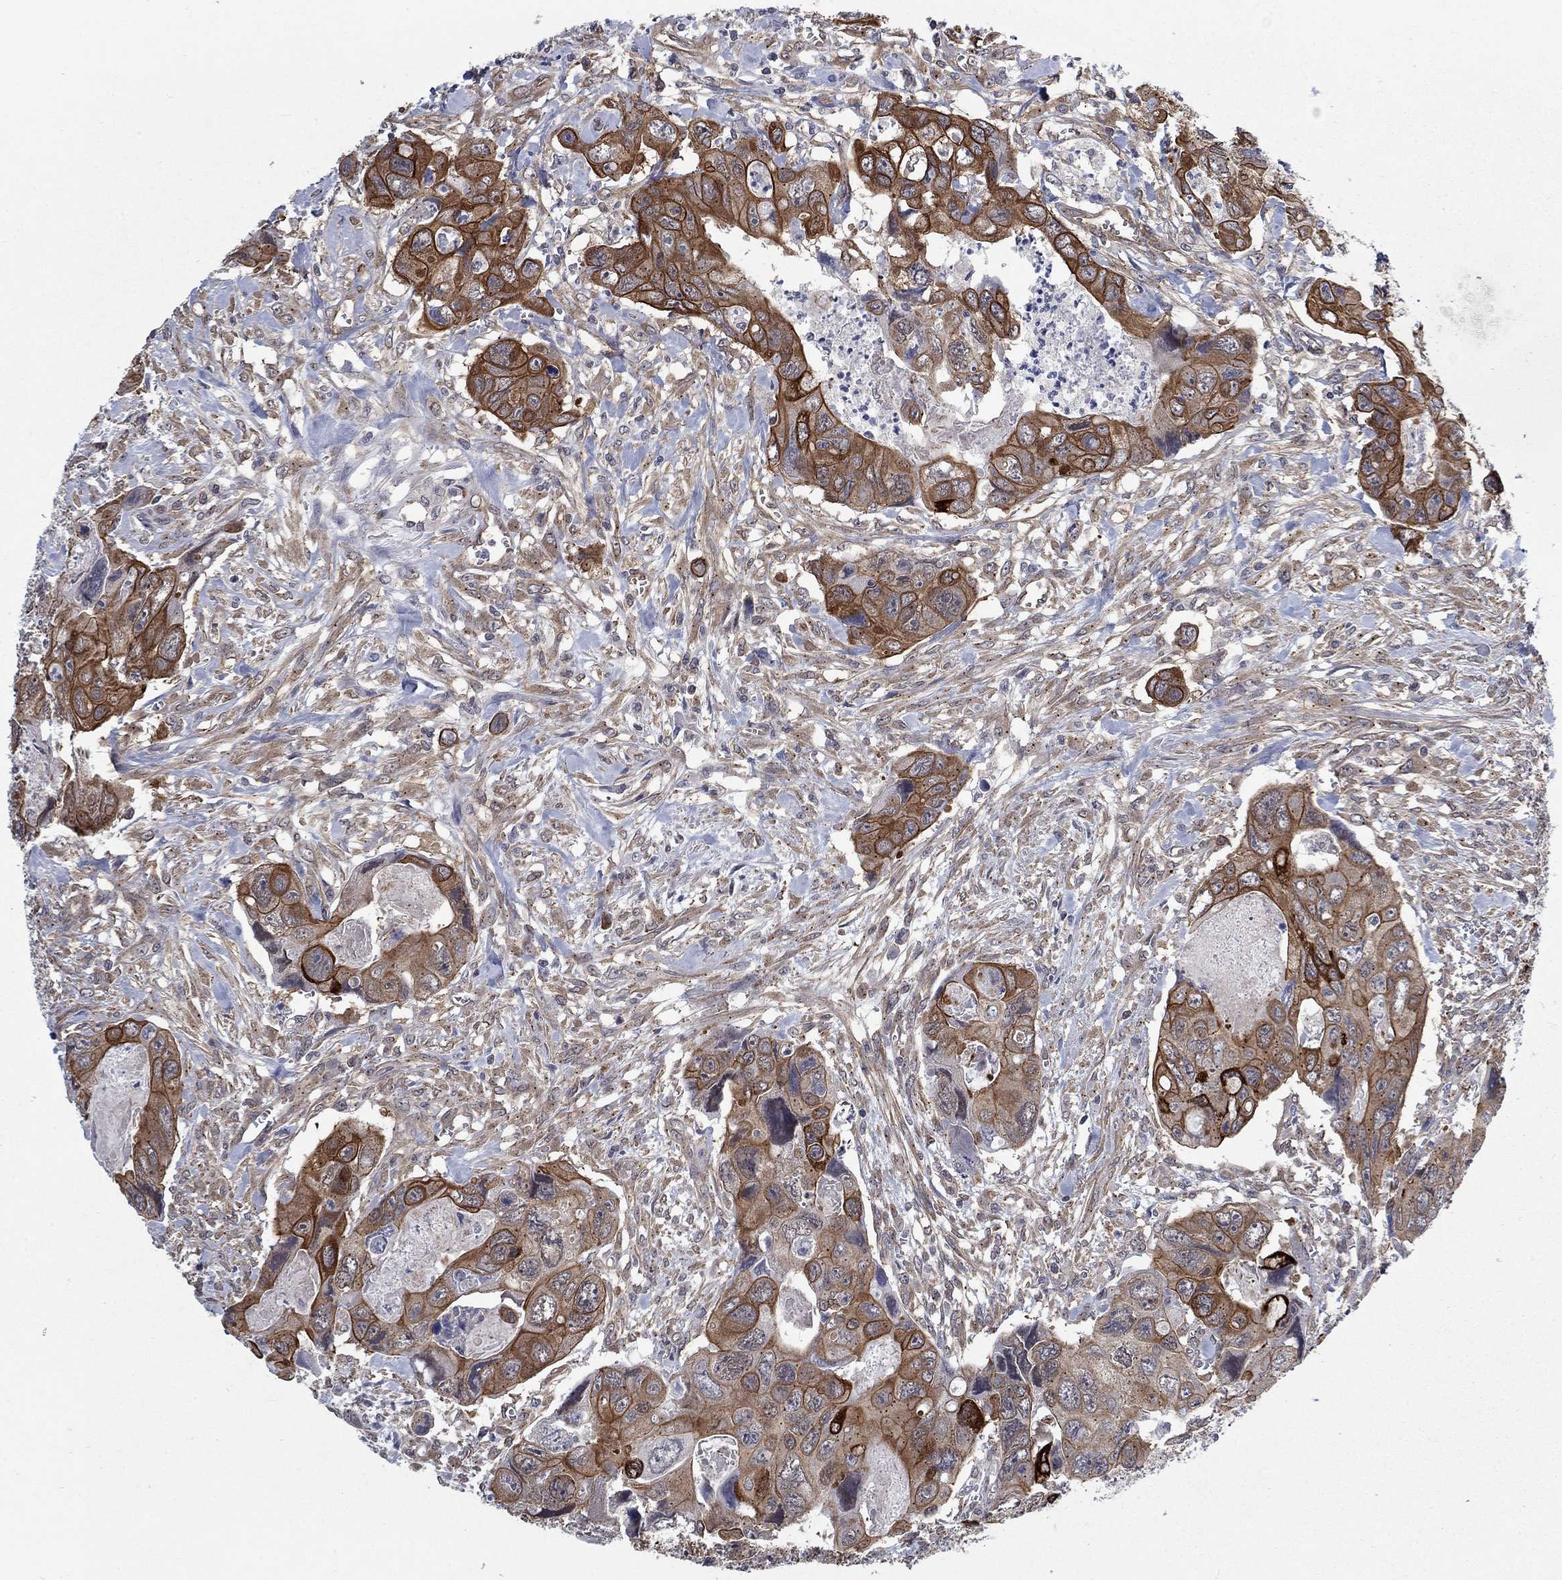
{"staining": {"intensity": "strong", "quantity": "25%-75%", "location": "cytoplasmic/membranous"}, "tissue": "colorectal cancer", "cell_type": "Tumor cells", "image_type": "cancer", "snomed": [{"axis": "morphology", "description": "Adenocarcinoma, NOS"}, {"axis": "topography", "description": "Rectum"}], "caption": "A high-resolution micrograph shows IHC staining of adenocarcinoma (colorectal), which shows strong cytoplasmic/membranous expression in approximately 25%-75% of tumor cells. The protein is shown in brown color, while the nuclei are stained blue.", "gene": "SH3RF1", "patient": {"sex": "male", "age": 62}}